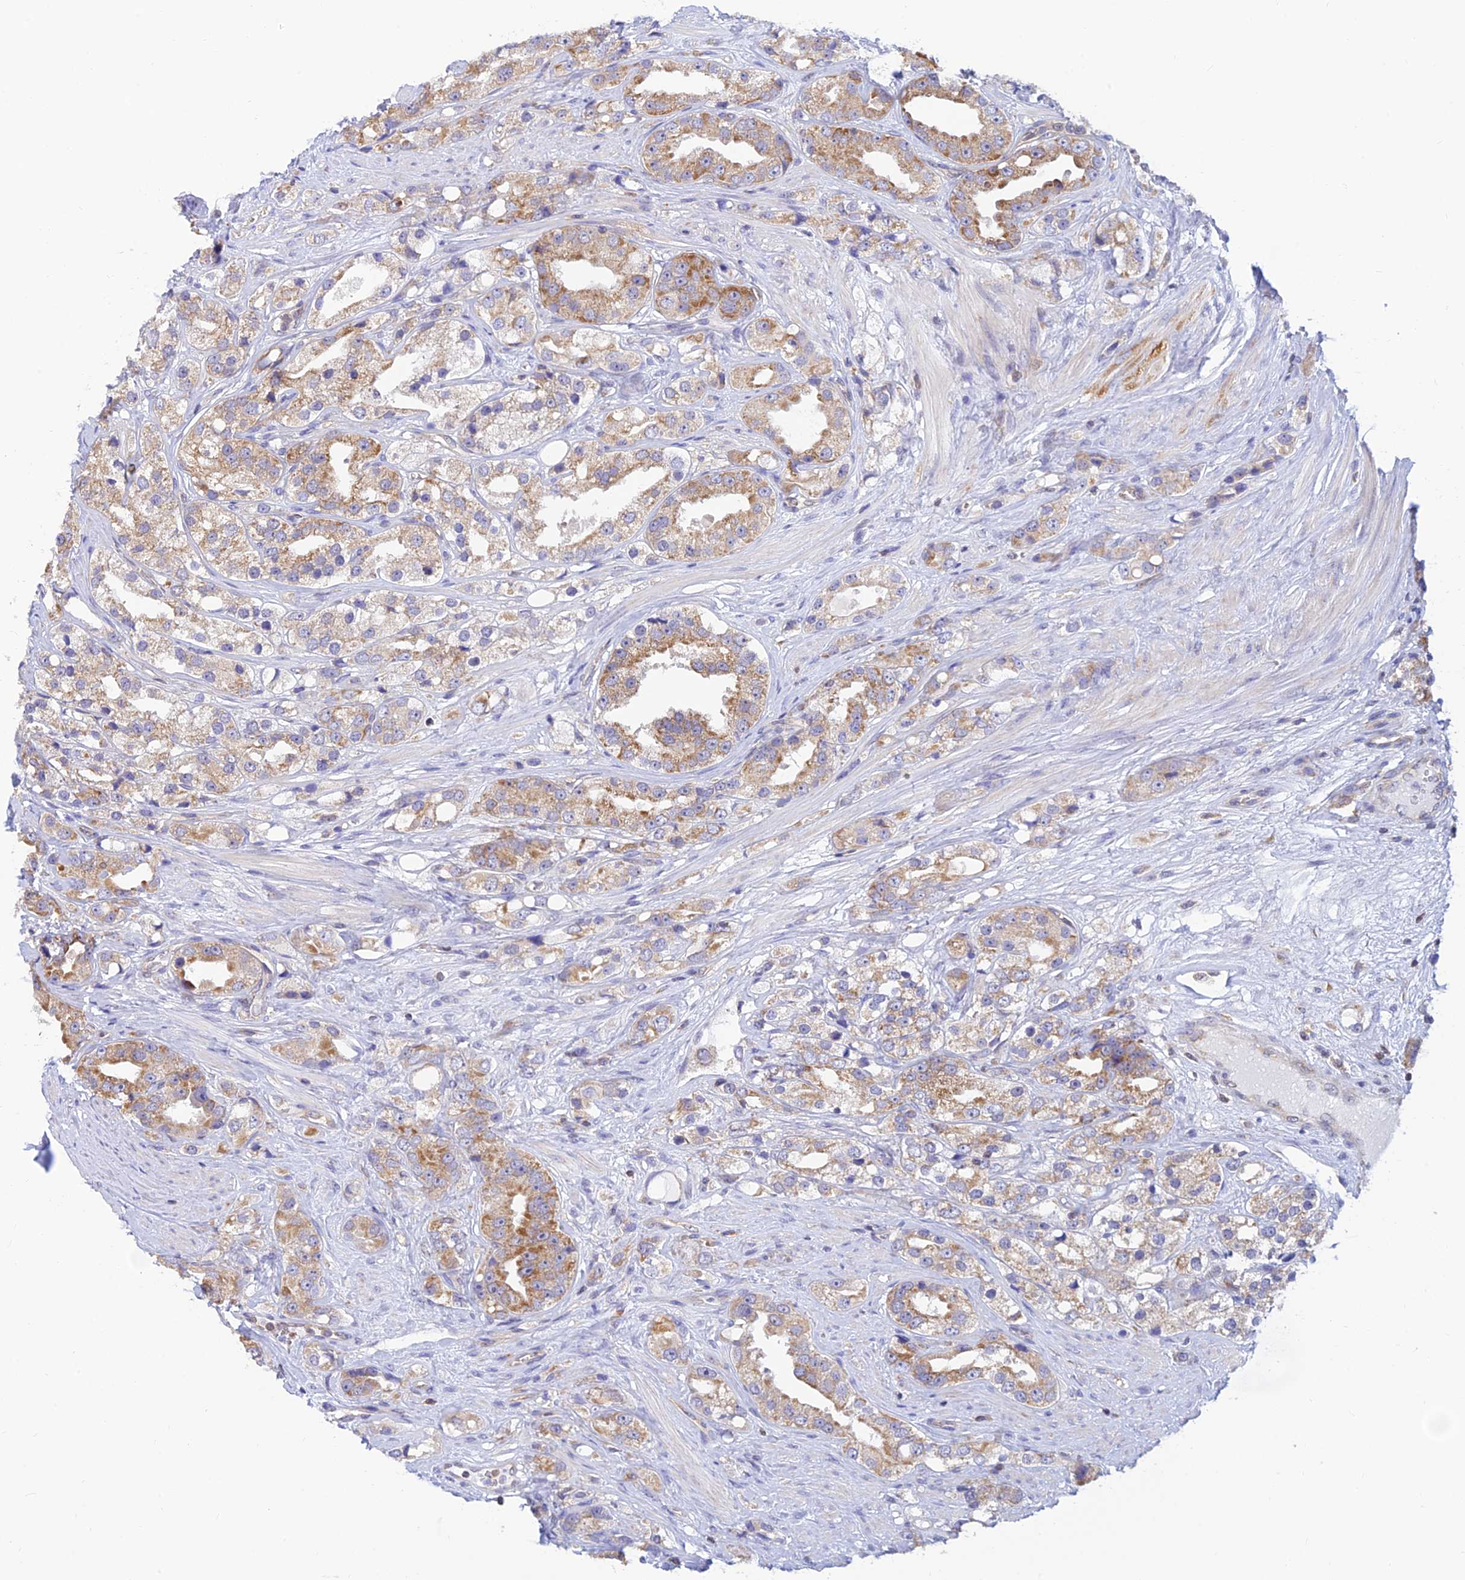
{"staining": {"intensity": "moderate", "quantity": ">75%", "location": "cytoplasmic/membranous"}, "tissue": "prostate cancer", "cell_type": "Tumor cells", "image_type": "cancer", "snomed": [{"axis": "morphology", "description": "Adenocarcinoma, NOS"}, {"axis": "topography", "description": "Prostate"}], "caption": "Prostate cancer (adenocarcinoma) tissue displays moderate cytoplasmic/membranous expression in approximately >75% of tumor cells, visualized by immunohistochemistry.", "gene": "LYSMD2", "patient": {"sex": "male", "age": 79}}